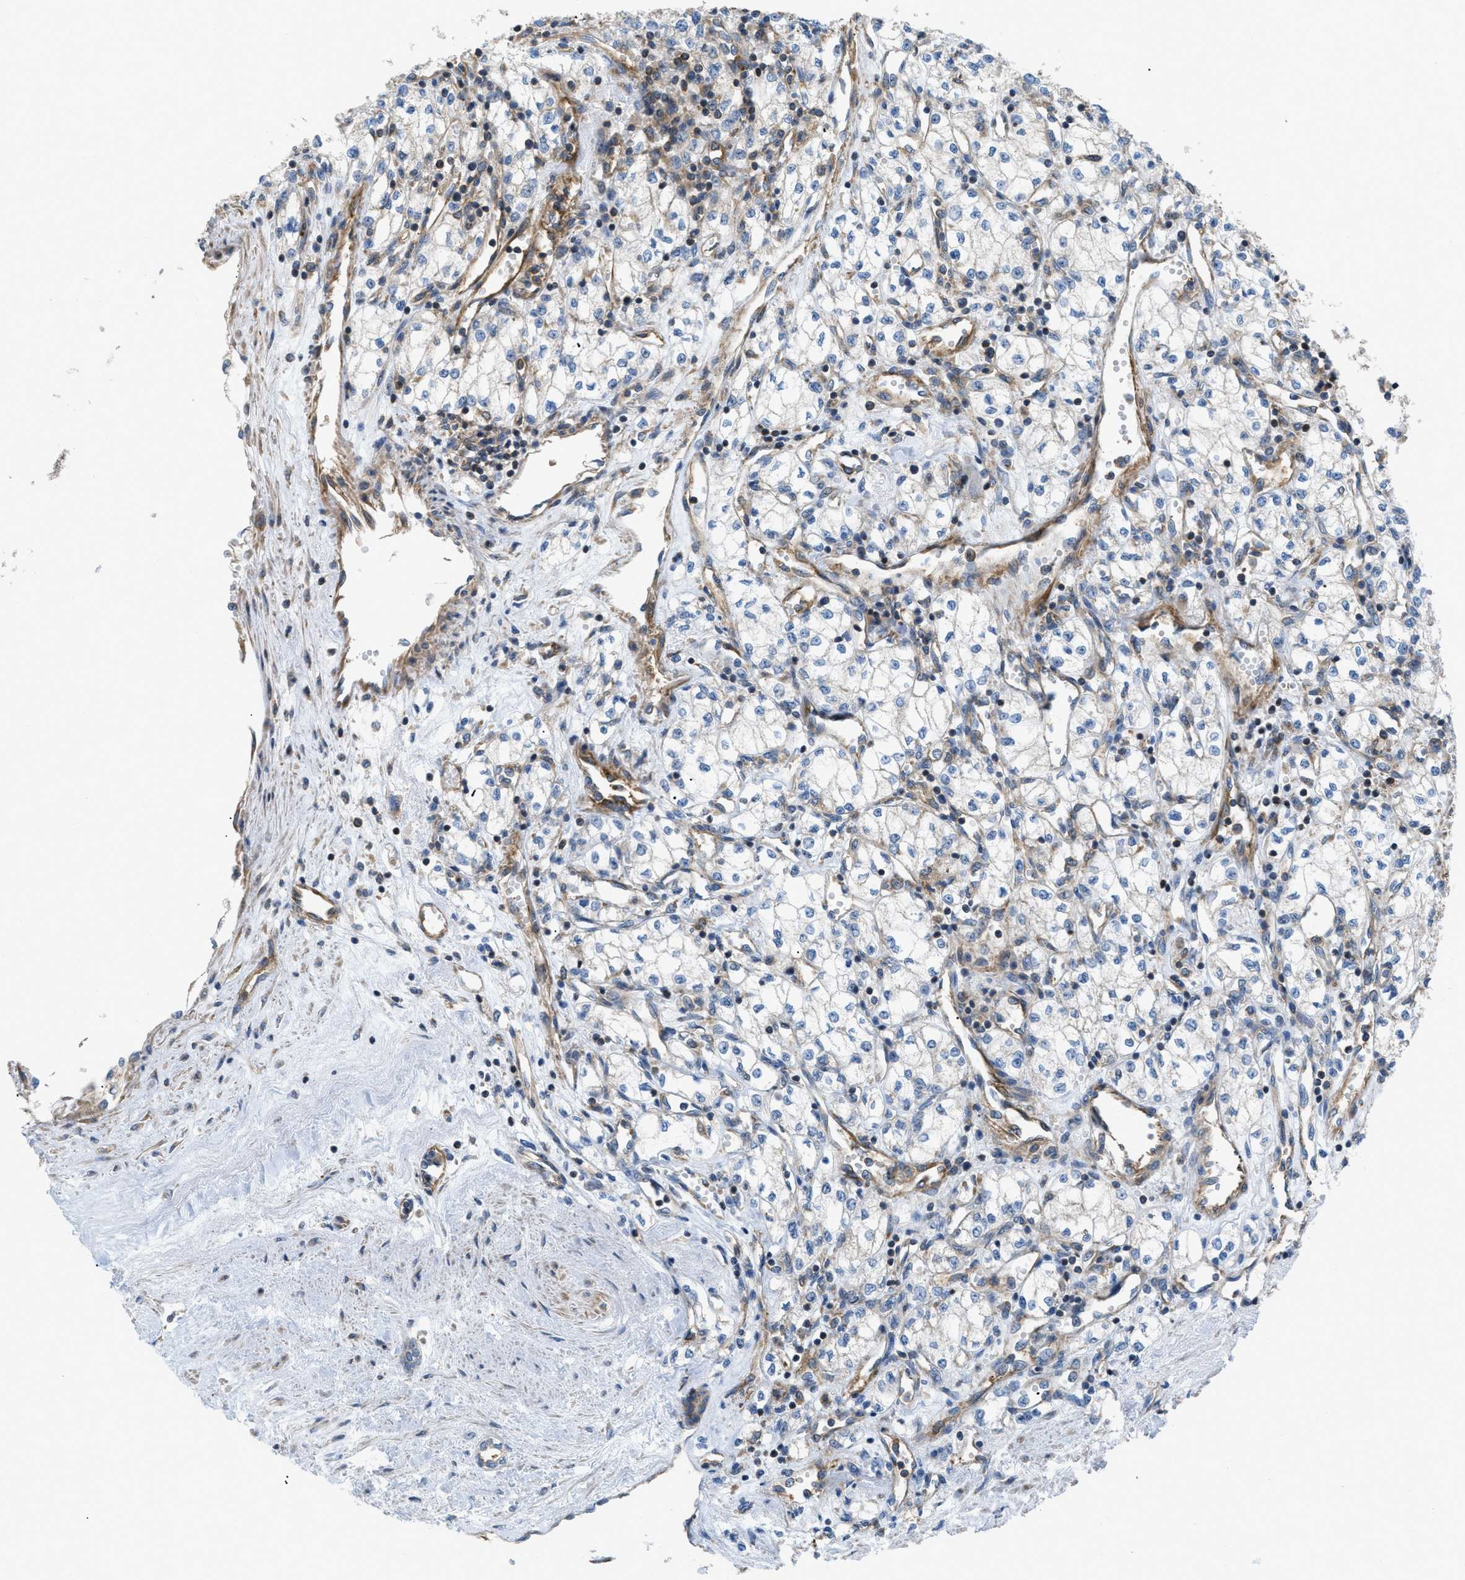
{"staining": {"intensity": "negative", "quantity": "none", "location": "none"}, "tissue": "renal cancer", "cell_type": "Tumor cells", "image_type": "cancer", "snomed": [{"axis": "morphology", "description": "Adenocarcinoma, NOS"}, {"axis": "topography", "description": "Kidney"}], "caption": "A micrograph of human adenocarcinoma (renal) is negative for staining in tumor cells.", "gene": "ATP2A3", "patient": {"sex": "male", "age": 59}}